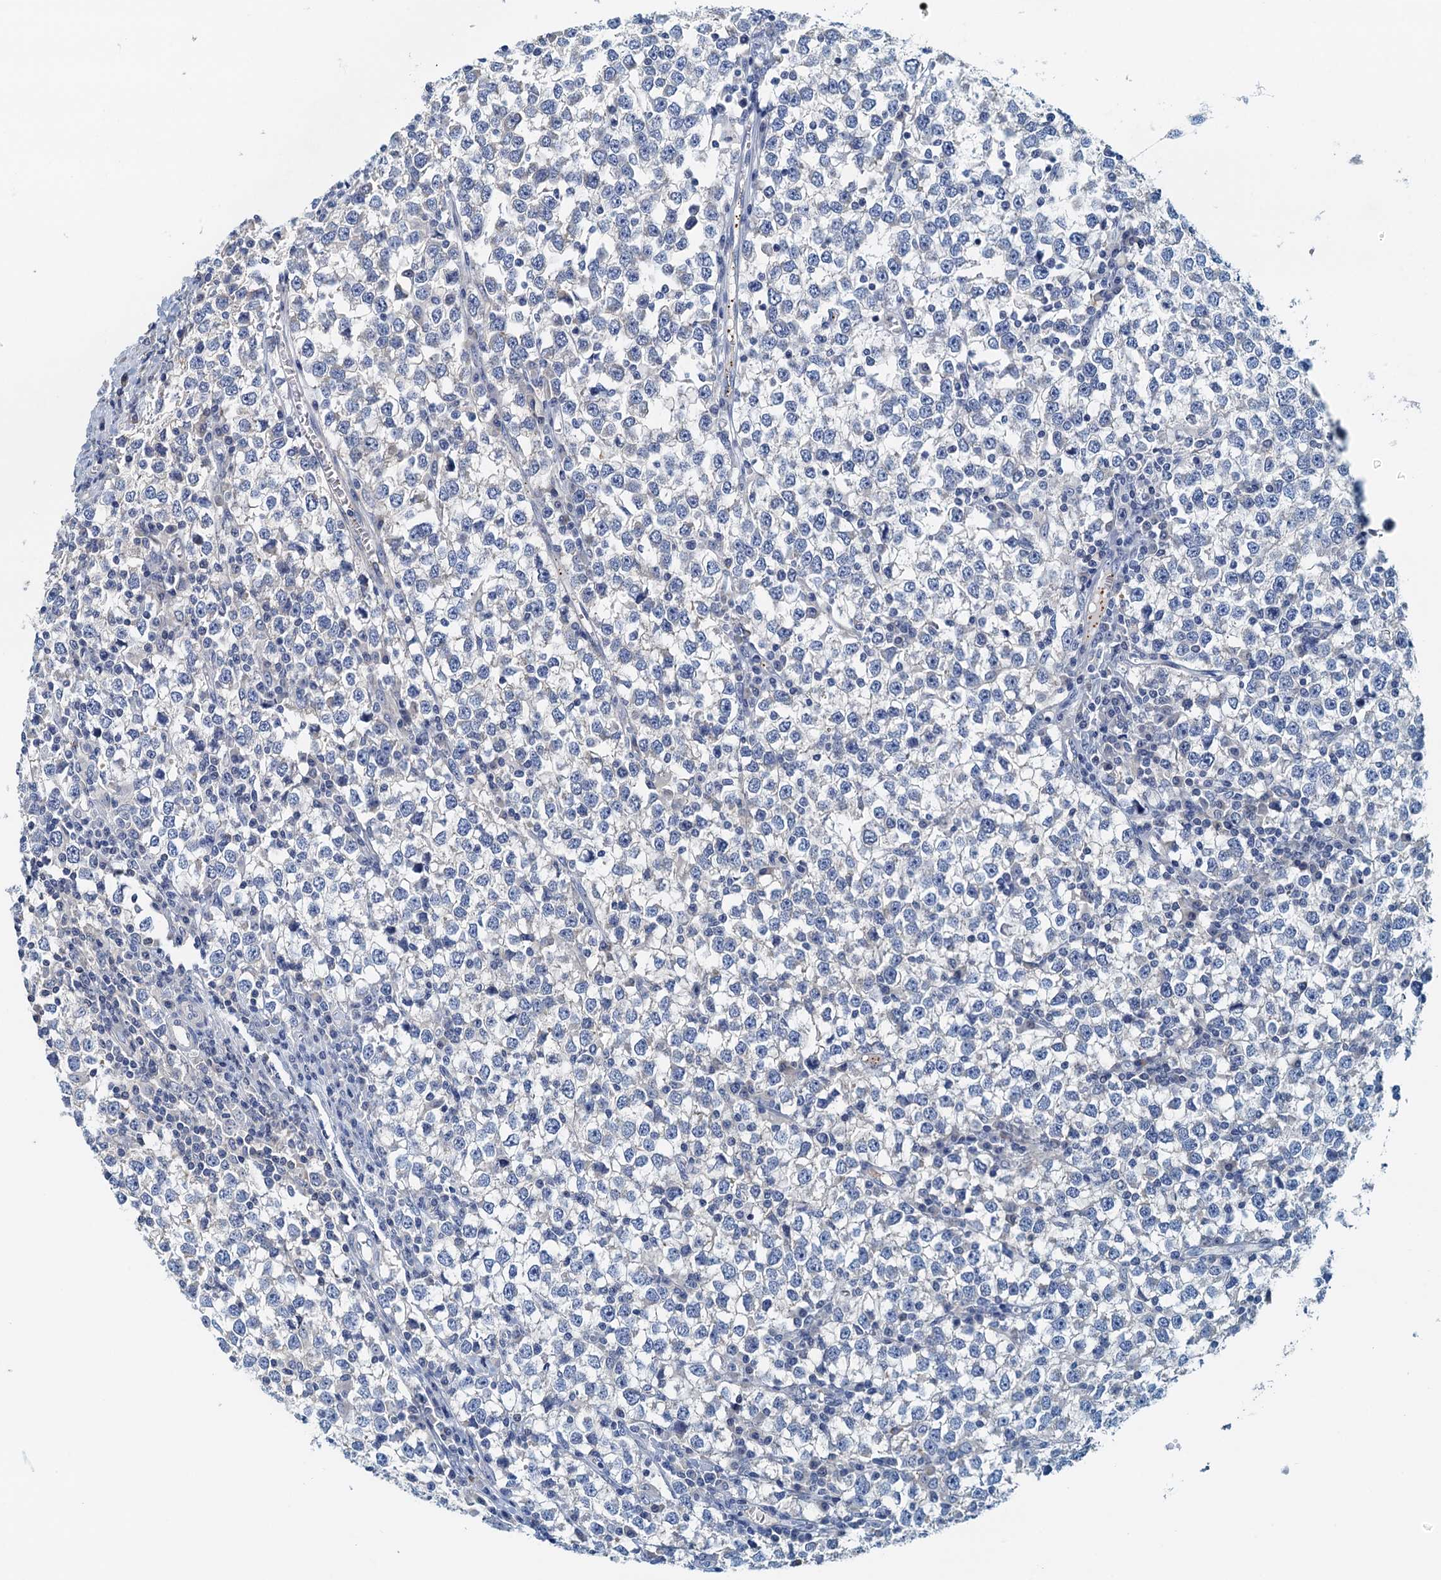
{"staining": {"intensity": "negative", "quantity": "none", "location": "none"}, "tissue": "testis cancer", "cell_type": "Tumor cells", "image_type": "cancer", "snomed": [{"axis": "morphology", "description": "Seminoma, NOS"}, {"axis": "topography", "description": "Testis"}], "caption": "This is an IHC histopathology image of human testis cancer (seminoma). There is no staining in tumor cells.", "gene": "DTD1", "patient": {"sex": "male", "age": 65}}